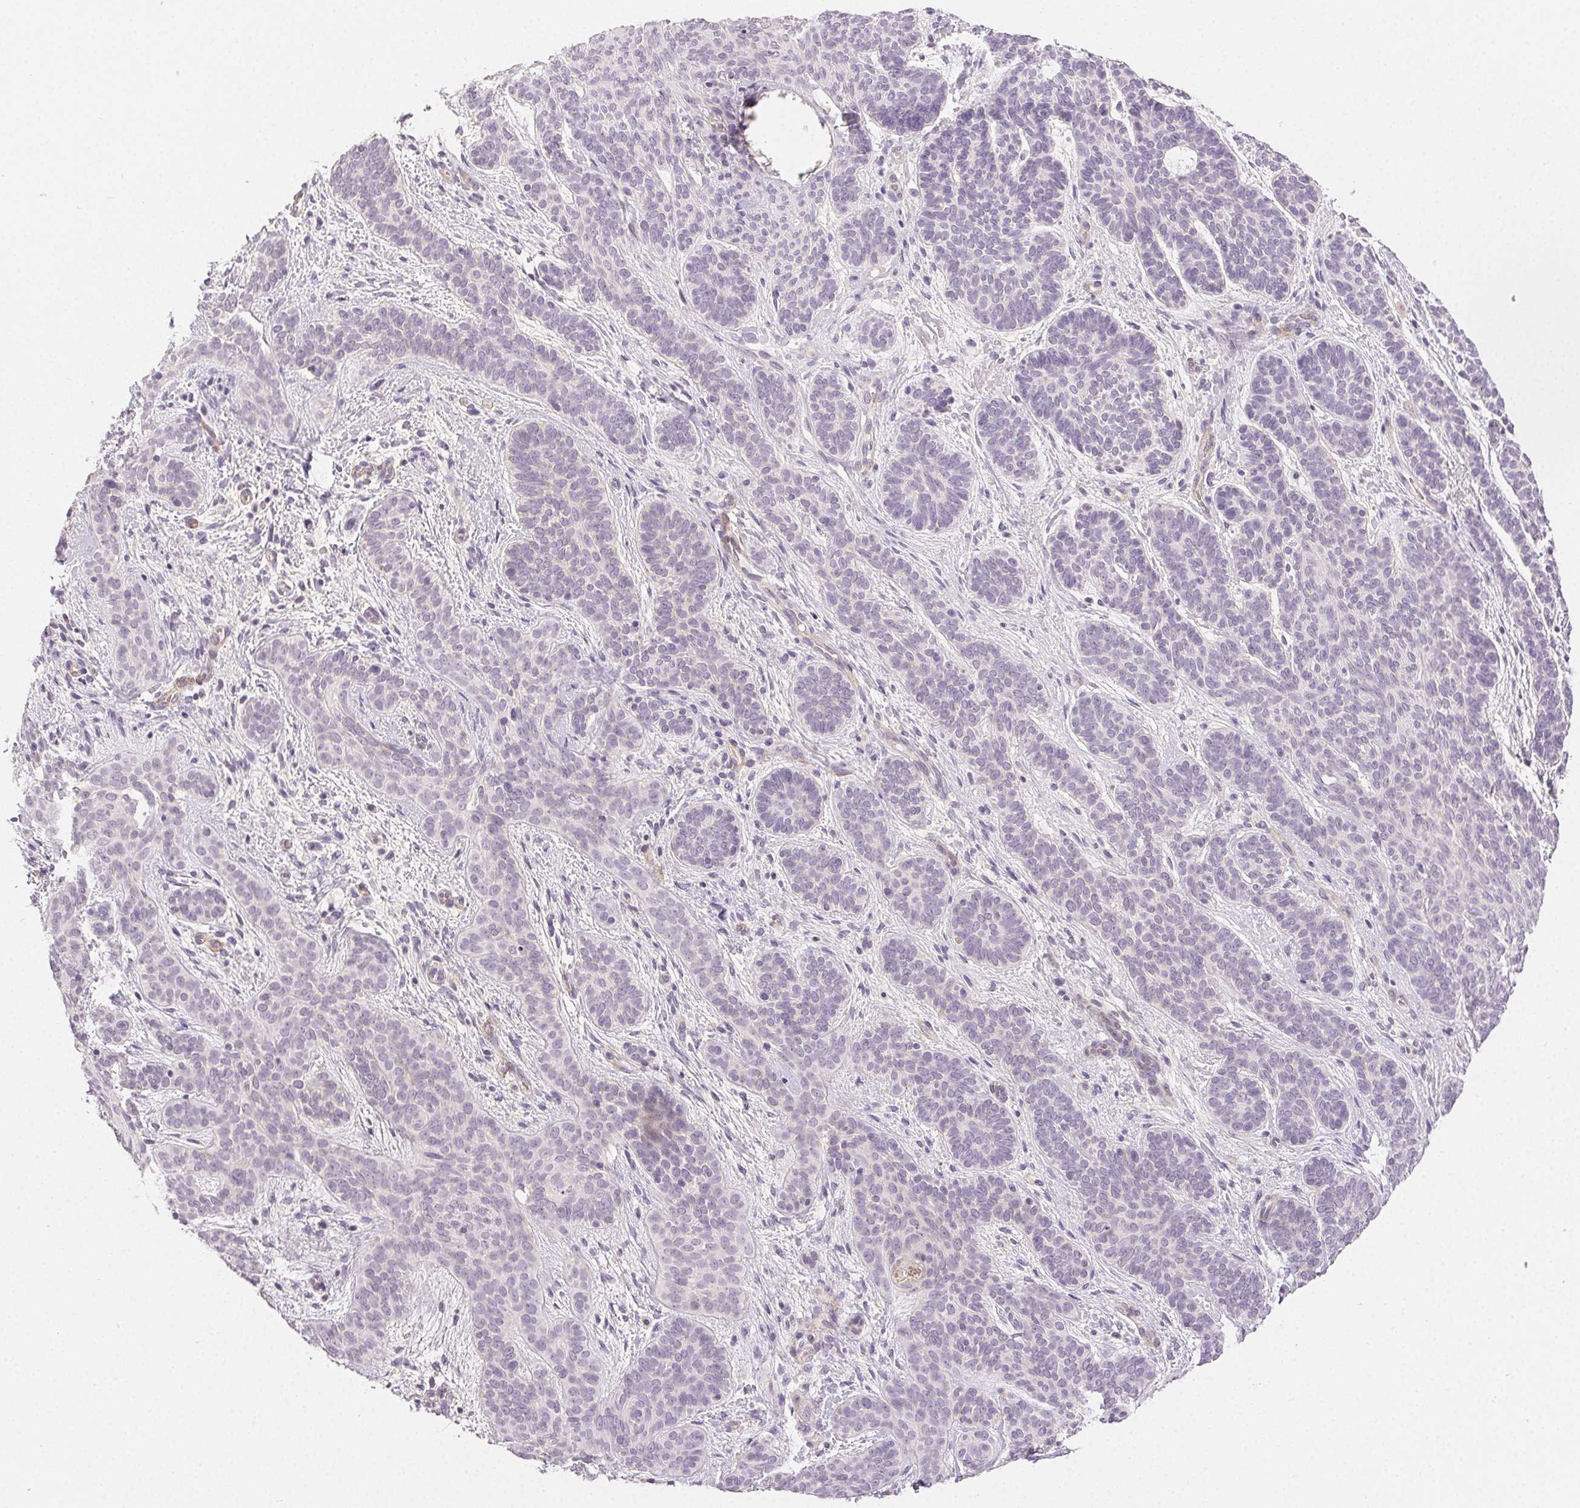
{"staining": {"intensity": "negative", "quantity": "none", "location": "none"}, "tissue": "skin cancer", "cell_type": "Tumor cells", "image_type": "cancer", "snomed": [{"axis": "morphology", "description": "Basal cell carcinoma"}, {"axis": "topography", "description": "Skin"}], "caption": "High power microscopy photomicrograph of an IHC micrograph of basal cell carcinoma (skin), revealing no significant positivity in tumor cells.", "gene": "PLCB1", "patient": {"sex": "female", "age": 82}}